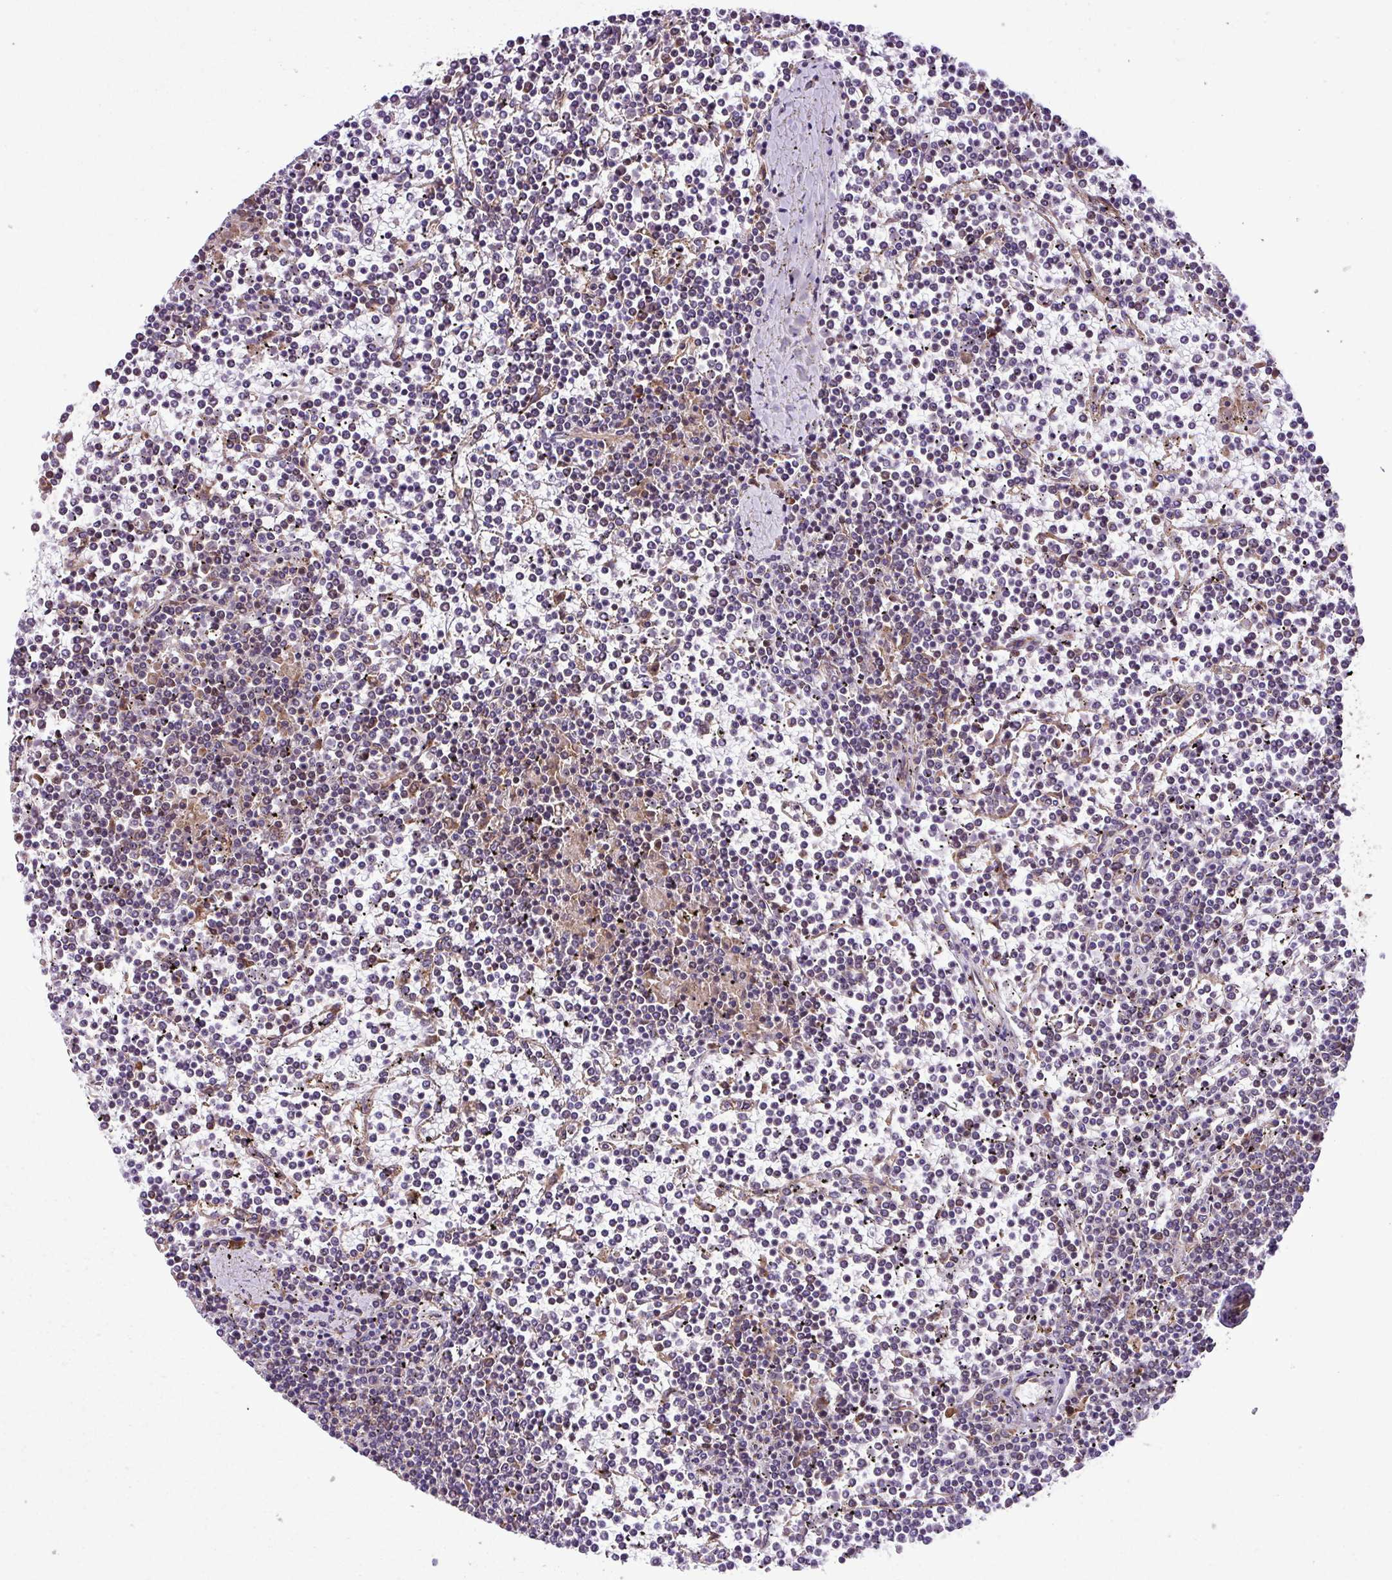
{"staining": {"intensity": "negative", "quantity": "none", "location": "none"}, "tissue": "lymphoma", "cell_type": "Tumor cells", "image_type": "cancer", "snomed": [{"axis": "morphology", "description": "Malignant lymphoma, non-Hodgkin's type, Low grade"}, {"axis": "topography", "description": "Spleen"}], "caption": "Immunohistochemistry (IHC) of malignant lymphoma, non-Hodgkin's type (low-grade) shows no positivity in tumor cells.", "gene": "DLGAP4", "patient": {"sex": "female", "age": 19}}